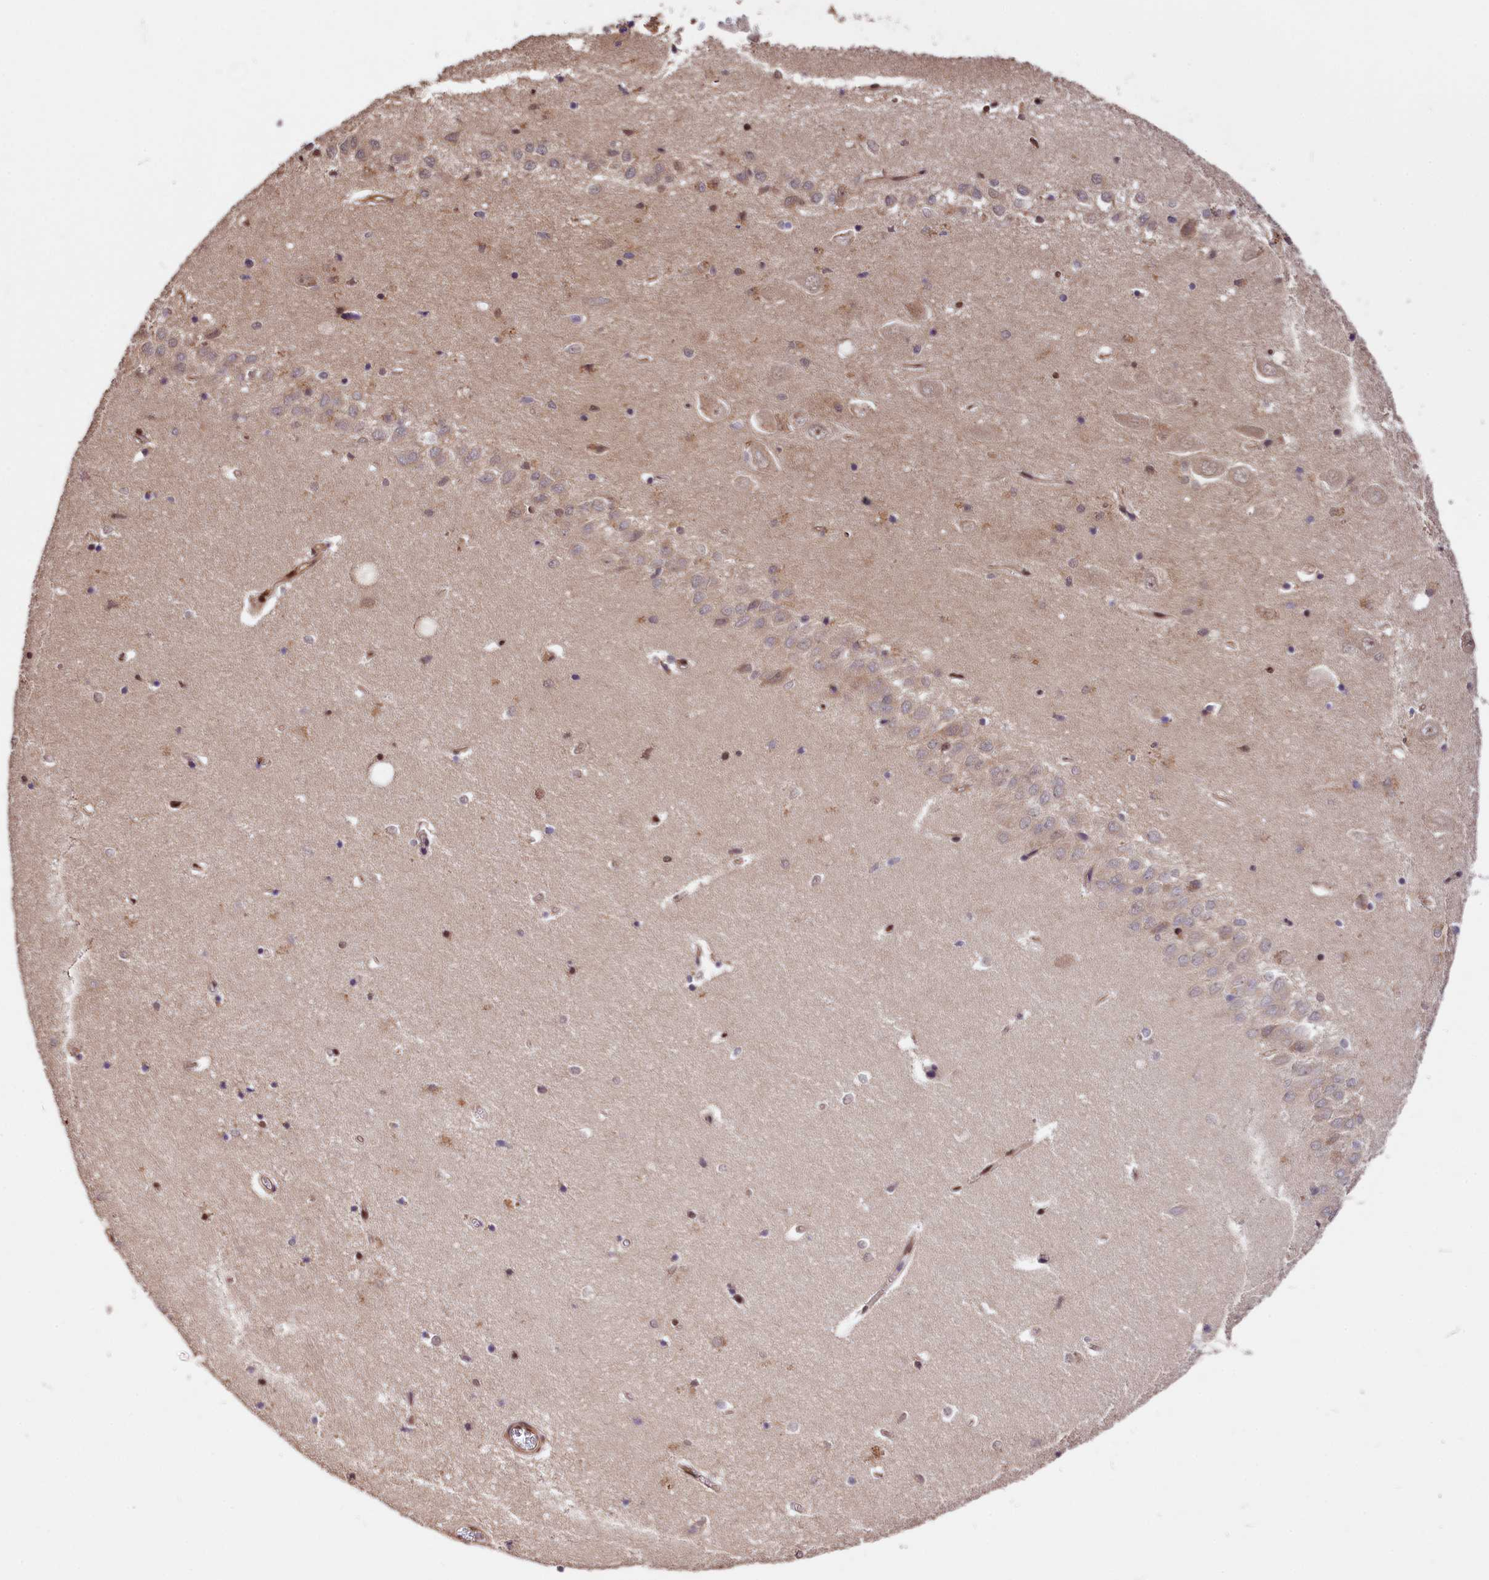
{"staining": {"intensity": "strong", "quantity": "<25%", "location": "nuclear"}, "tissue": "hippocampus", "cell_type": "Glial cells", "image_type": "normal", "snomed": [{"axis": "morphology", "description": "Normal tissue, NOS"}, {"axis": "topography", "description": "Hippocampus"}], "caption": "DAB (3,3'-diaminobenzidine) immunohistochemical staining of unremarkable human hippocampus displays strong nuclear protein positivity in about <25% of glial cells. The protein of interest is shown in brown color, while the nuclei are stained blue.", "gene": "ADRM1", "patient": {"sex": "female", "age": 64}}